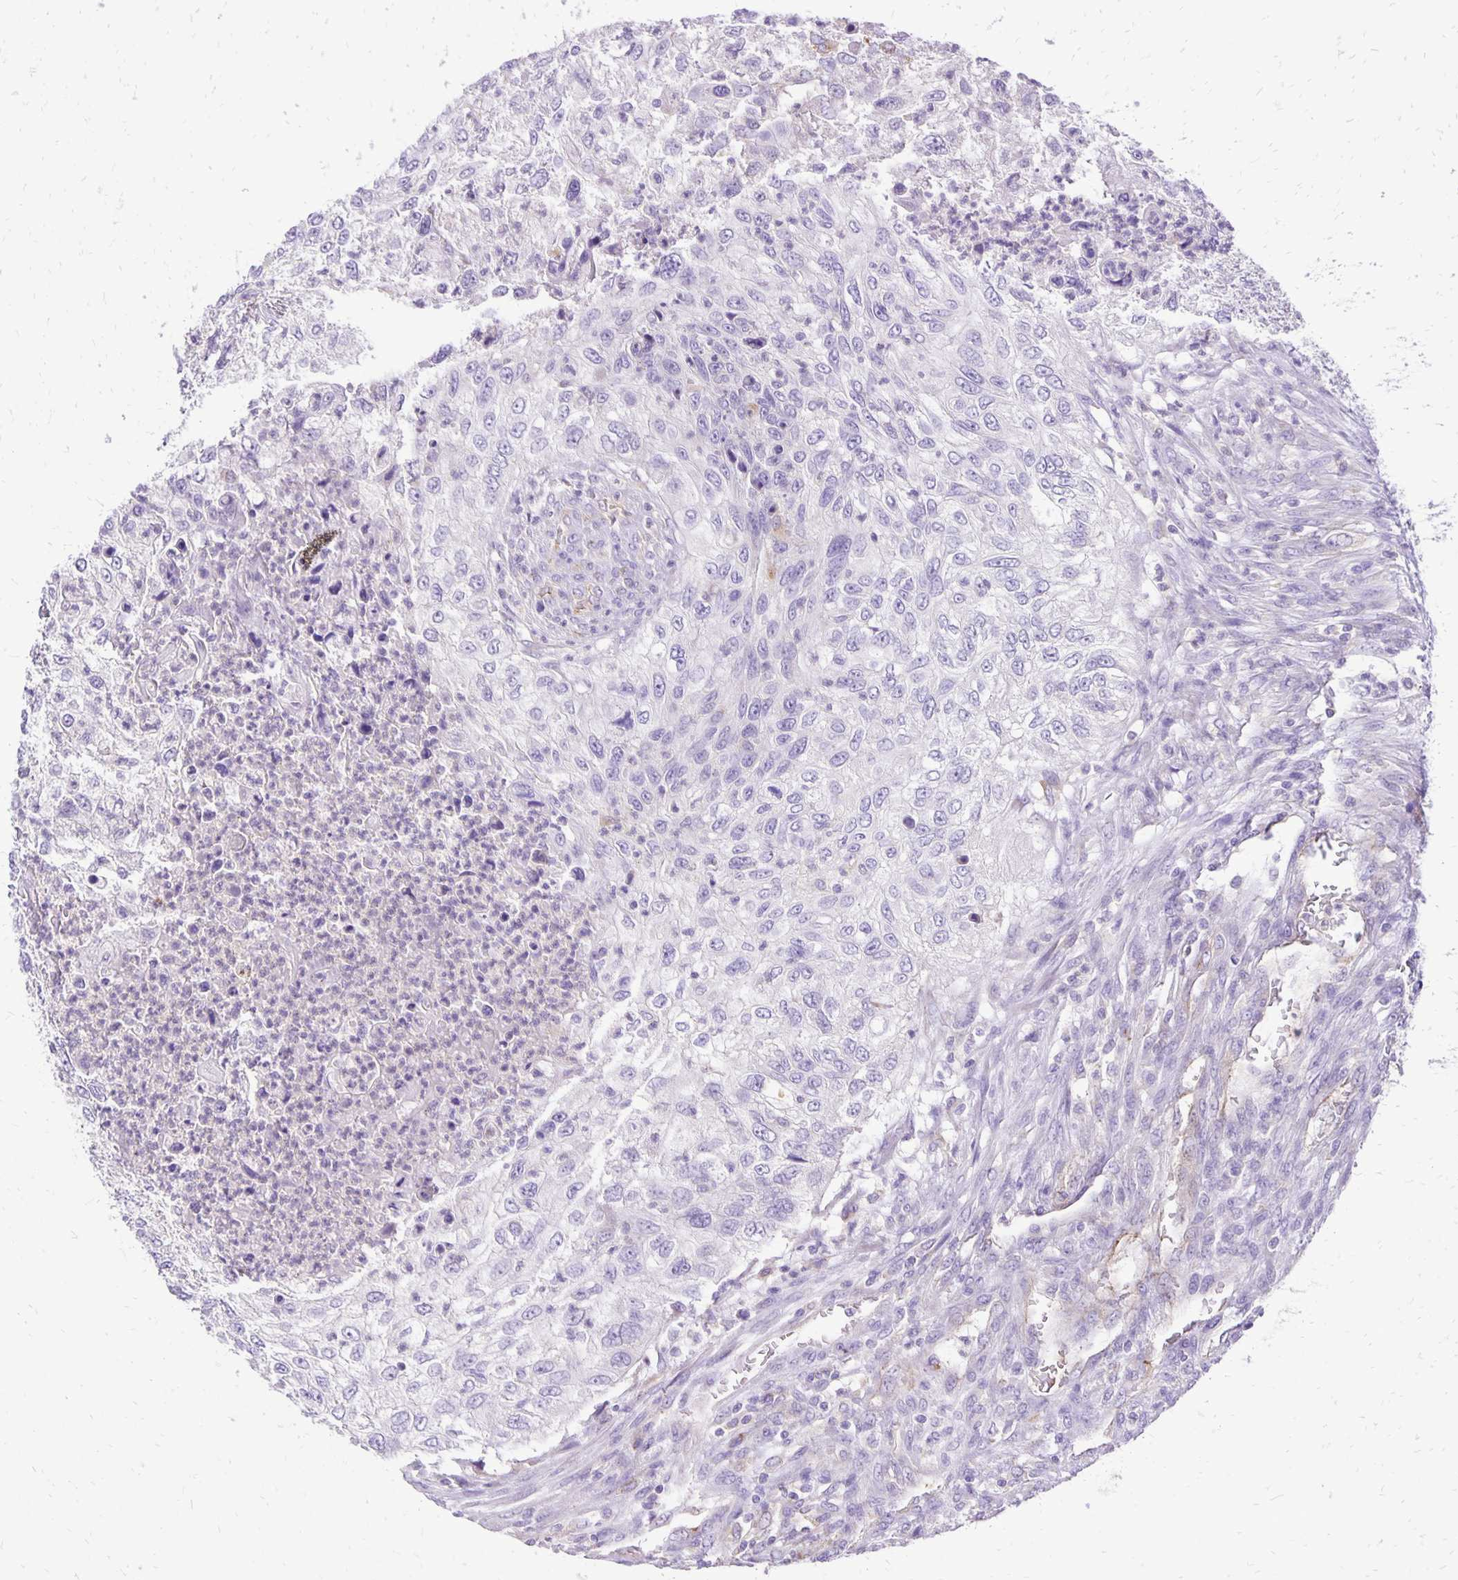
{"staining": {"intensity": "negative", "quantity": "none", "location": "none"}, "tissue": "urothelial cancer", "cell_type": "Tumor cells", "image_type": "cancer", "snomed": [{"axis": "morphology", "description": "Urothelial carcinoma, High grade"}, {"axis": "topography", "description": "Urinary bladder"}], "caption": "This is an immunohistochemistry (IHC) micrograph of urothelial carcinoma (high-grade). There is no expression in tumor cells.", "gene": "EIF5A", "patient": {"sex": "female", "age": 60}}